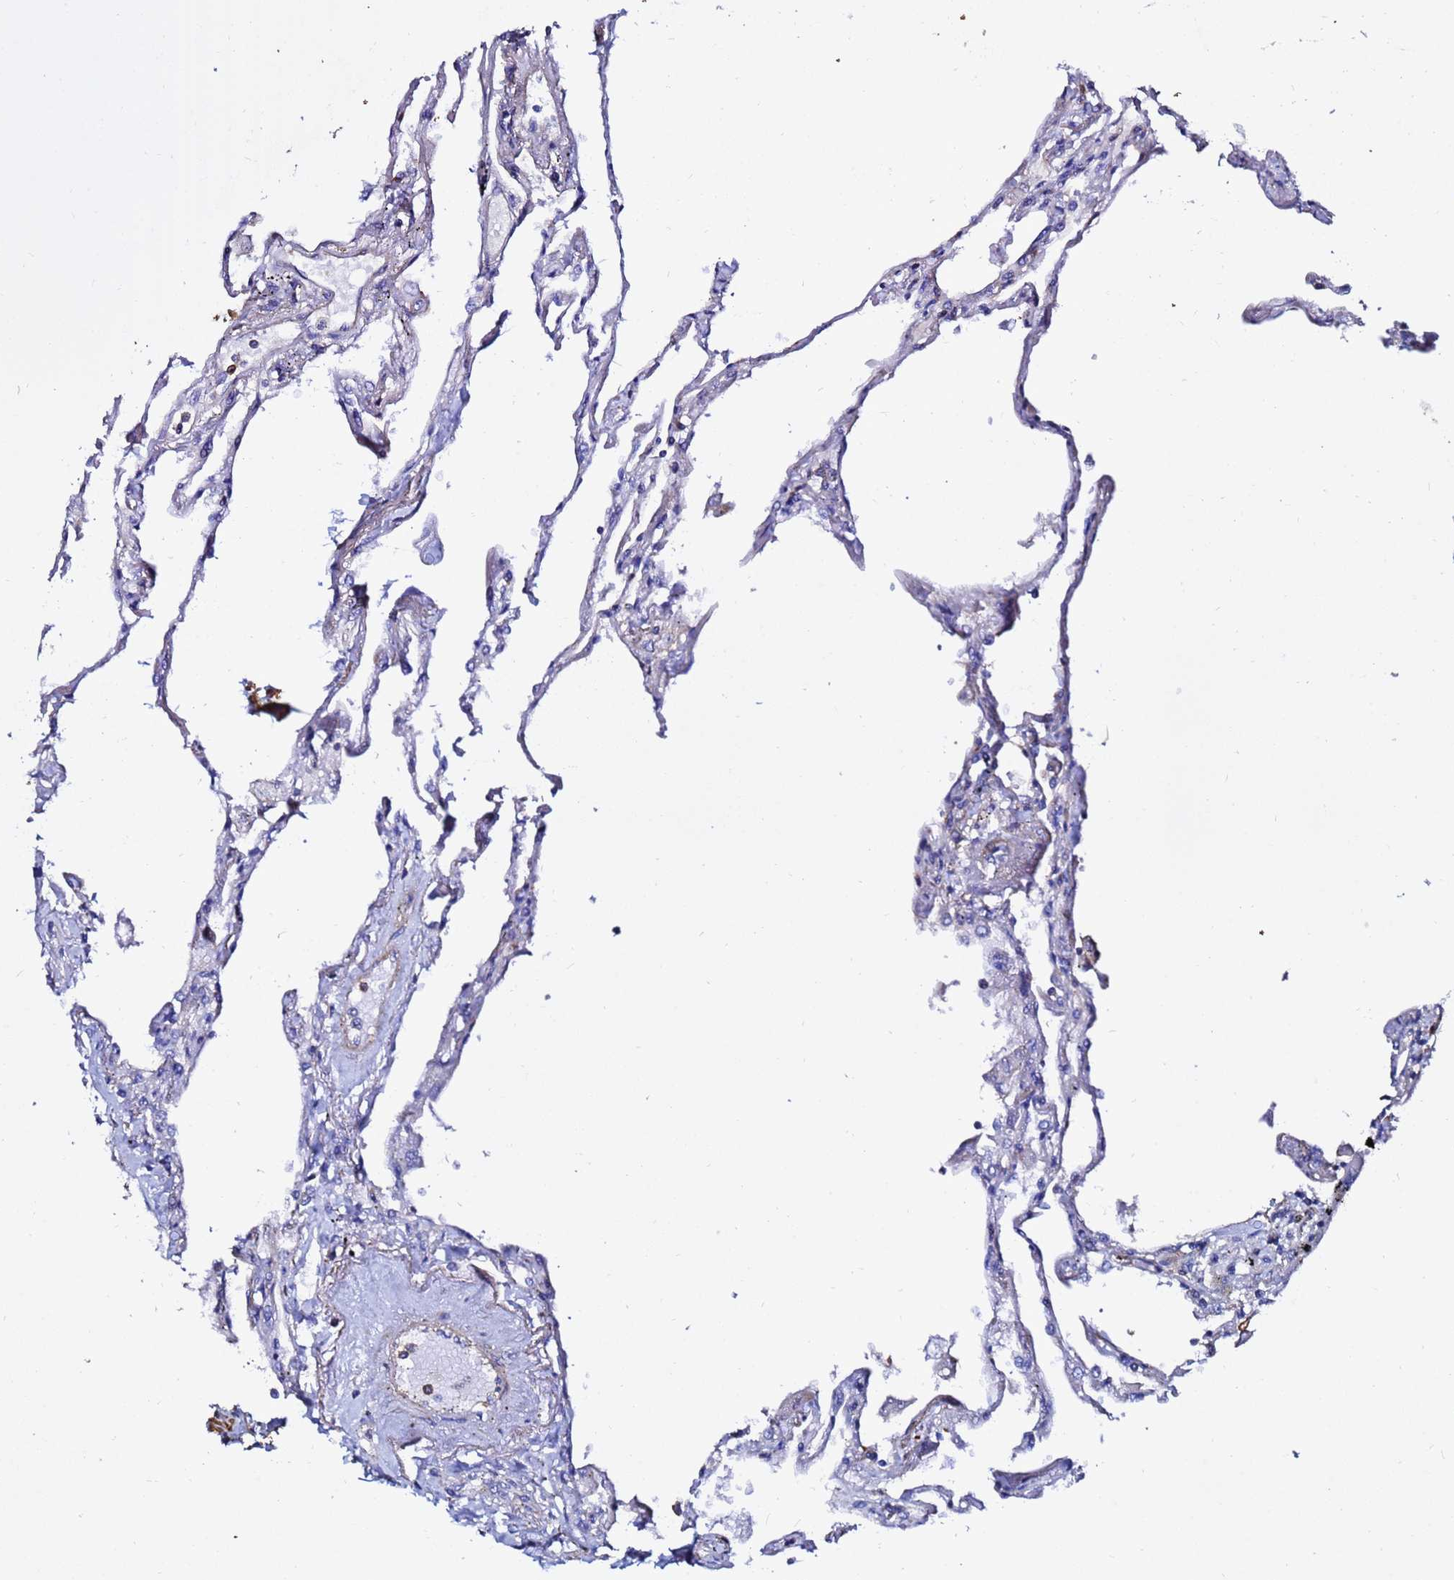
{"staining": {"intensity": "negative", "quantity": "none", "location": "none"}, "tissue": "lung", "cell_type": "Alveolar cells", "image_type": "normal", "snomed": [{"axis": "morphology", "description": "Normal tissue, NOS"}, {"axis": "topography", "description": "Lung"}], "caption": "The histopathology image exhibits no significant expression in alveolar cells of lung. The staining was performed using DAB (3,3'-diaminobenzidine) to visualize the protein expression in brown, while the nuclei were stained in blue with hematoxylin (Magnification: 20x).", "gene": "ACTA1", "patient": {"sex": "female", "age": 67}}